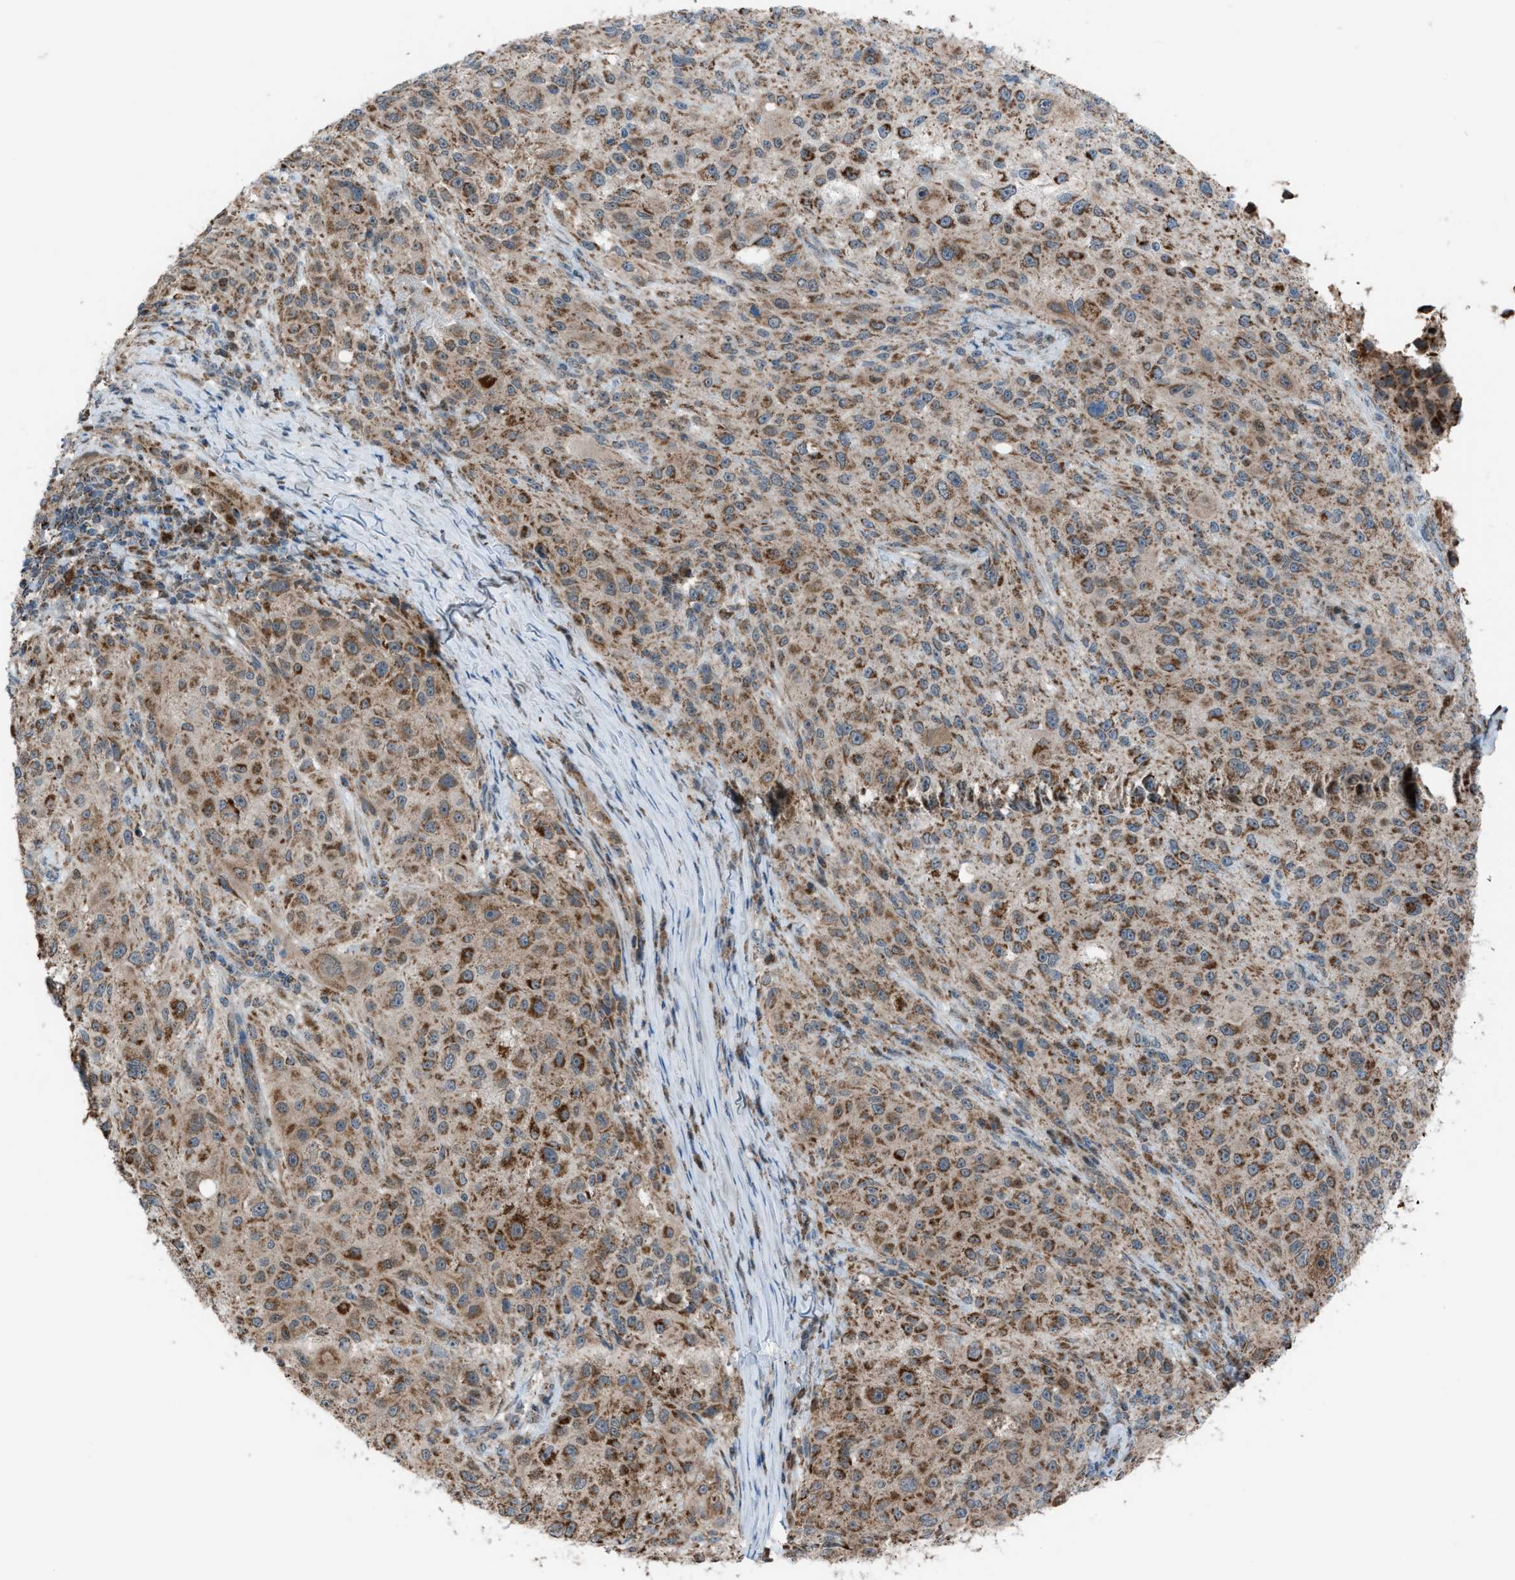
{"staining": {"intensity": "moderate", "quantity": ">75%", "location": "cytoplasmic/membranous"}, "tissue": "melanoma", "cell_type": "Tumor cells", "image_type": "cancer", "snomed": [{"axis": "morphology", "description": "Necrosis, NOS"}, {"axis": "morphology", "description": "Malignant melanoma, NOS"}, {"axis": "topography", "description": "Skin"}], "caption": "Approximately >75% of tumor cells in human malignant melanoma demonstrate moderate cytoplasmic/membranous protein expression as visualized by brown immunohistochemical staining.", "gene": "SRM", "patient": {"sex": "female", "age": 87}}